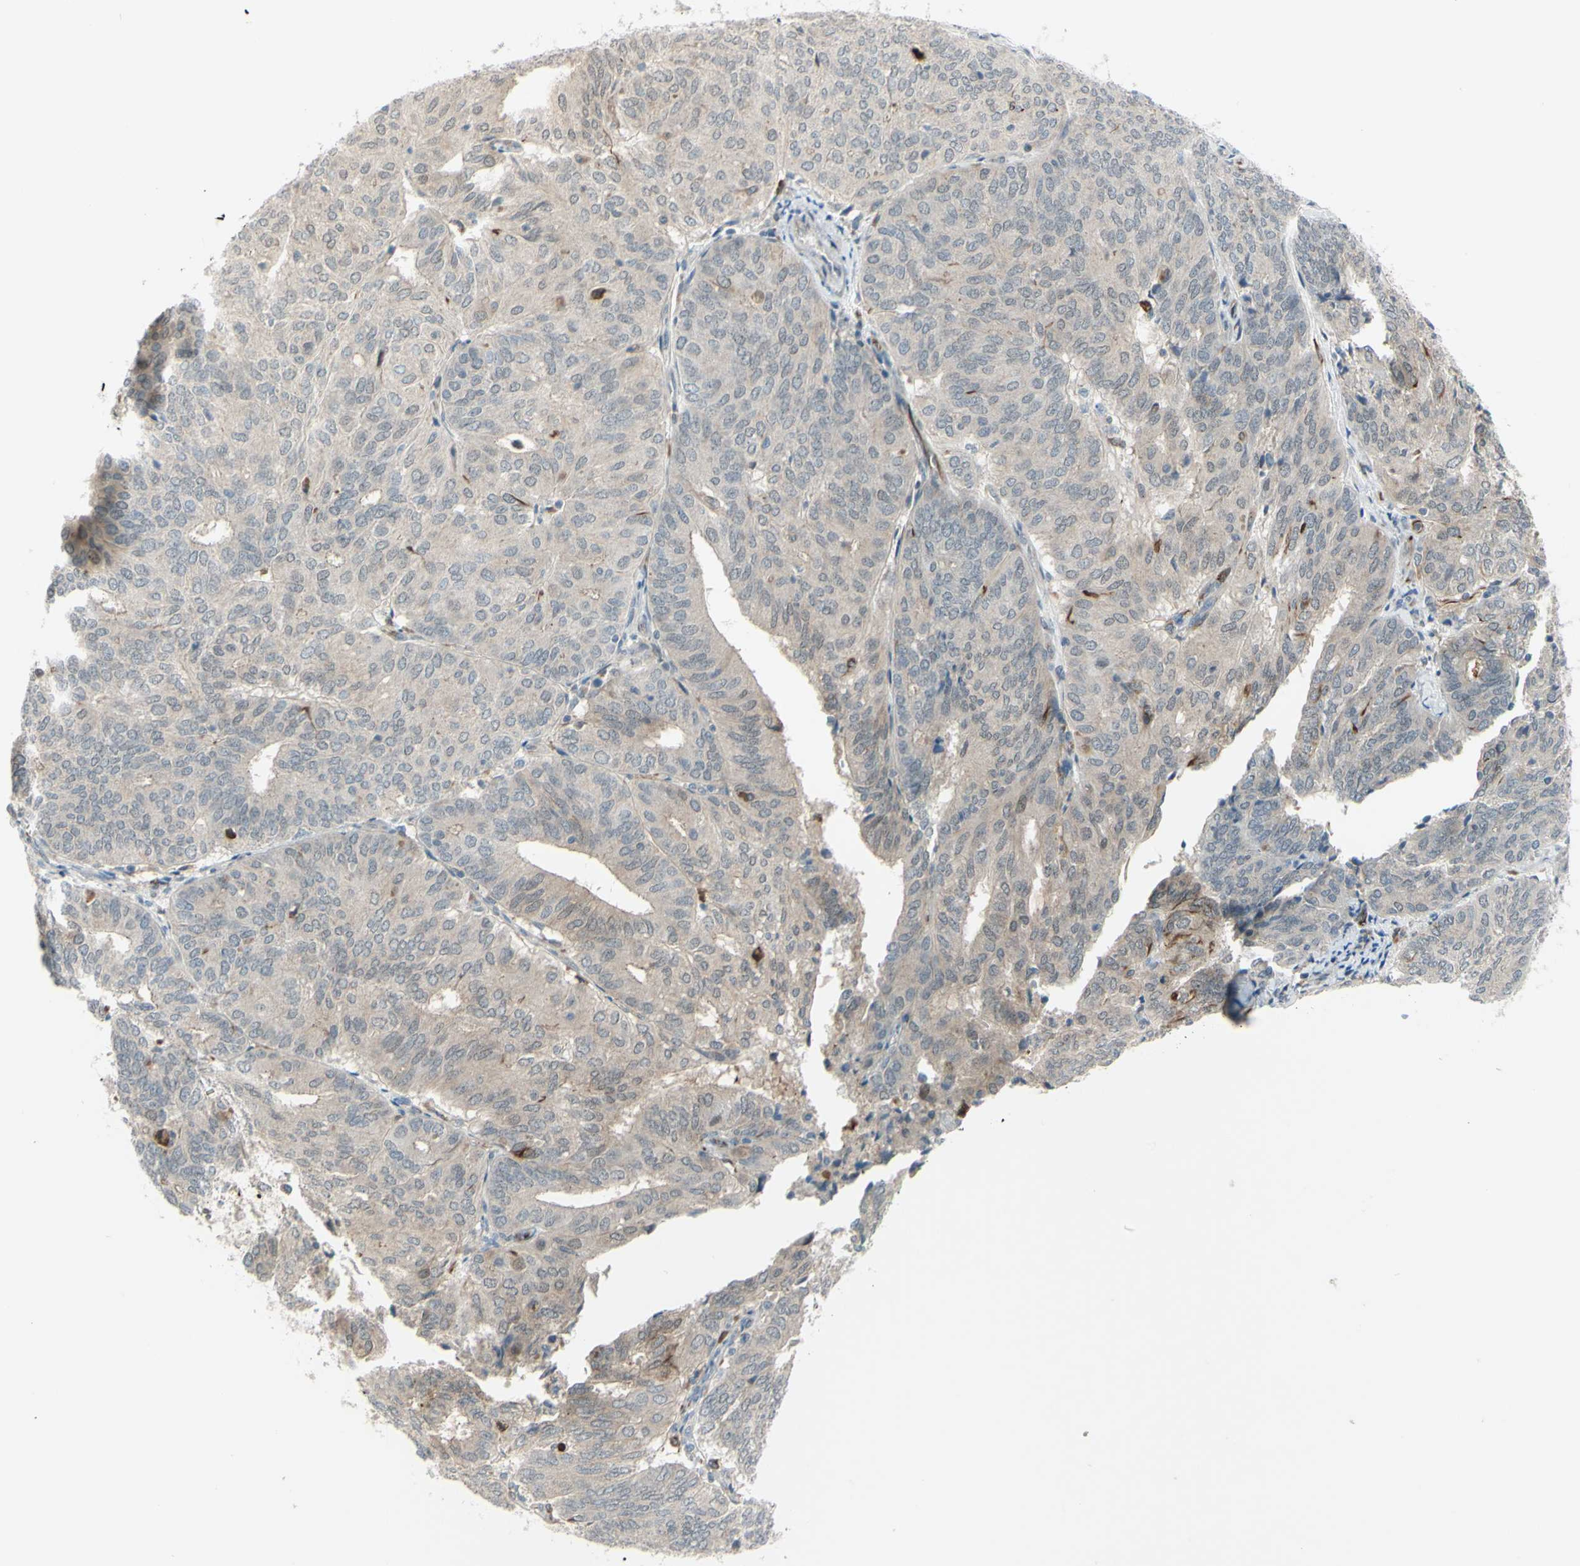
{"staining": {"intensity": "moderate", "quantity": "<25%", "location": "cytoplasmic/membranous"}, "tissue": "endometrial cancer", "cell_type": "Tumor cells", "image_type": "cancer", "snomed": [{"axis": "morphology", "description": "Adenocarcinoma, NOS"}, {"axis": "topography", "description": "Uterus"}], "caption": "Immunohistochemical staining of human endometrial cancer demonstrates moderate cytoplasmic/membranous protein positivity in about <25% of tumor cells.", "gene": "FGFR2", "patient": {"sex": "female", "age": 60}}